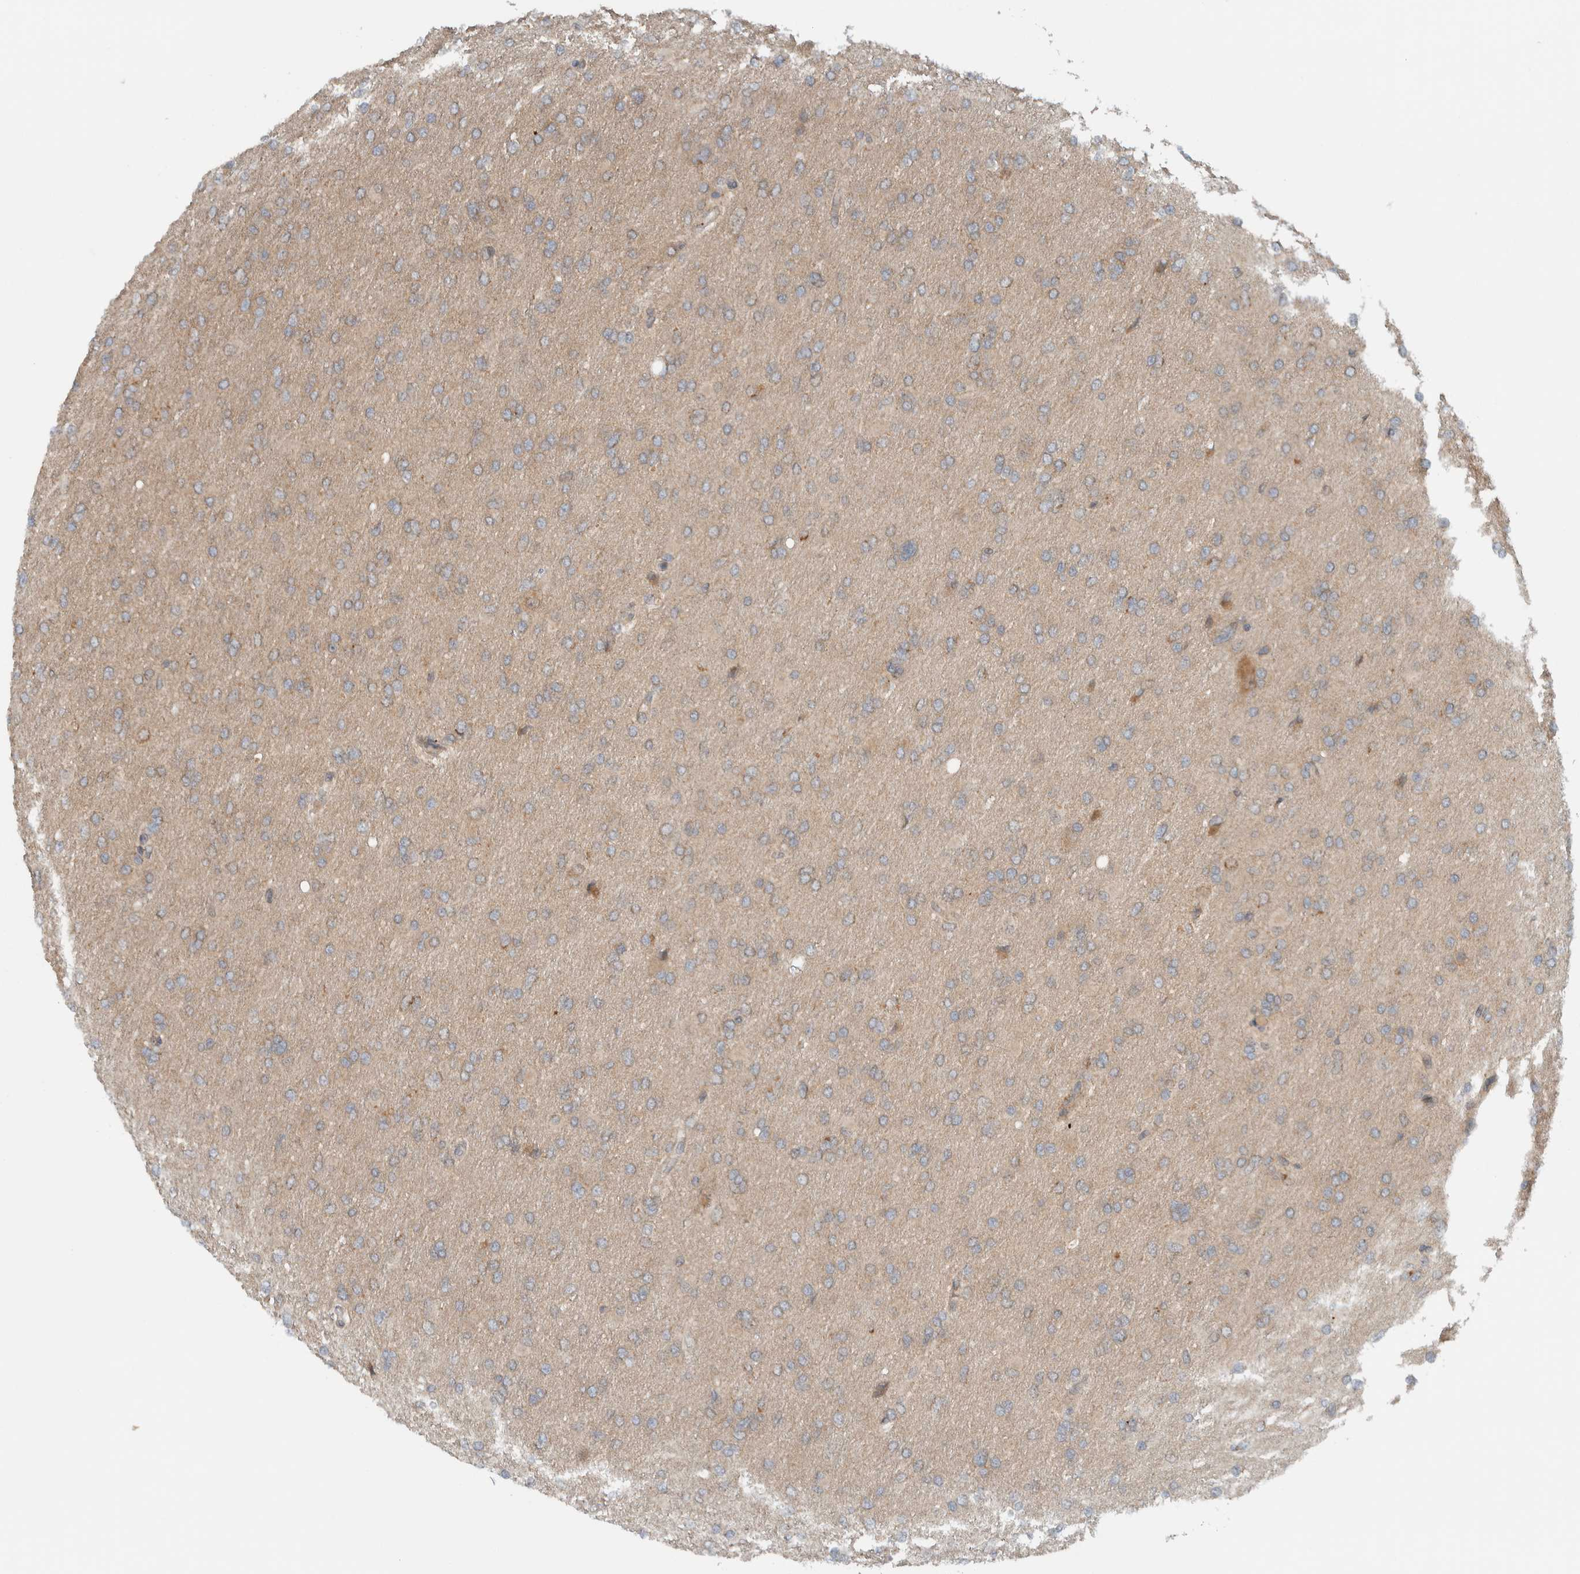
{"staining": {"intensity": "negative", "quantity": "none", "location": "none"}, "tissue": "glioma", "cell_type": "Tumor cells", "image_type": "cancer", "snomed": [{"axis": "morphology", "description": "Glioma, malignant, High grade"}, {"axis": "topography", "description": "Cerebral cortex"}], "caption": "The photomicrograph demonstrates no staining of tumor cells in glioma.", "gene": "KLHL6", "patient": {"sex": "female", "age": 36}}